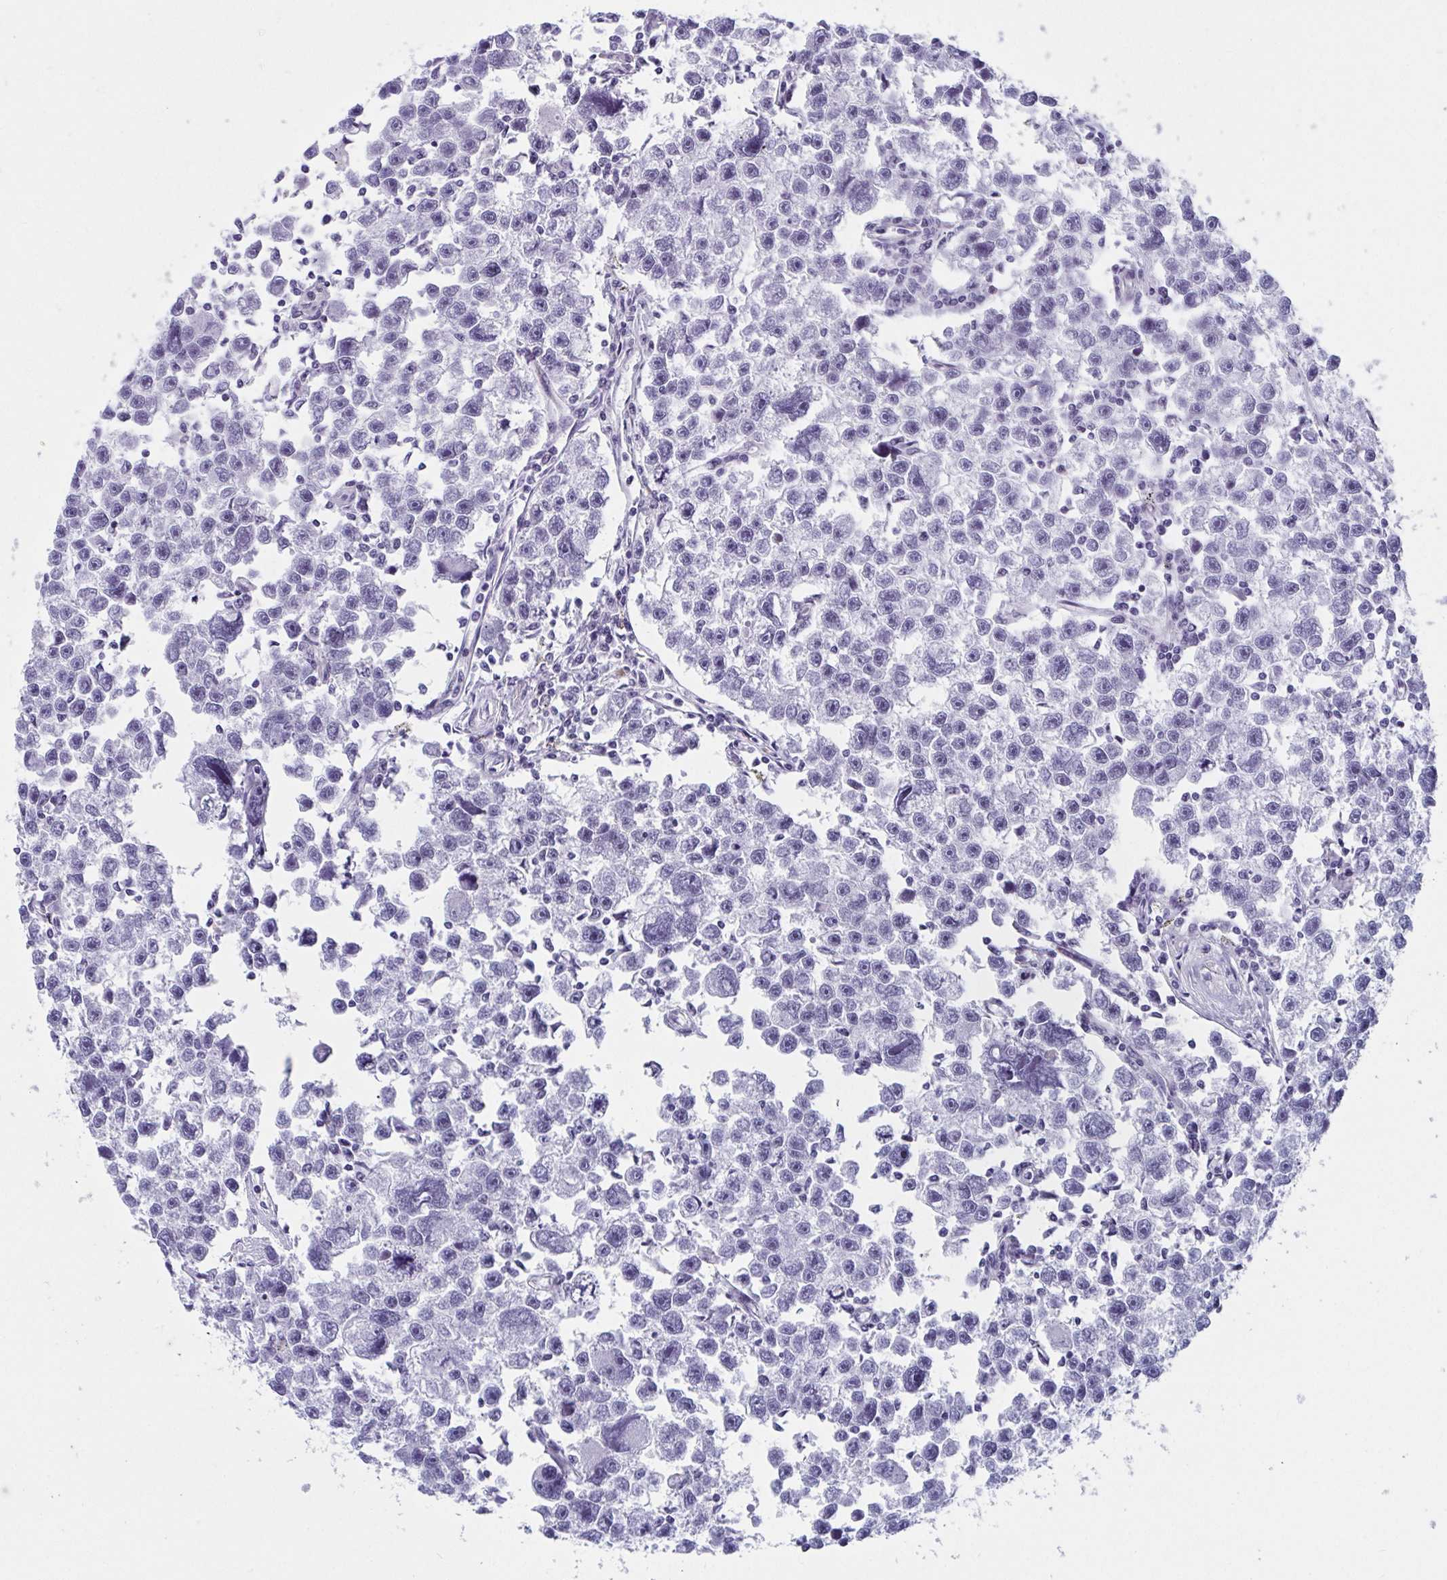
{"staining": {"intensity": "negative", "quantity": "none", "location": "none"}, "tissue": "testis cancer", "cell_type": "Tumor cells", "image_type": "cancer", "snomed": [{"axis": "morphology", "description": "Seminoma, NOS"}, {"axis": "topography", "description": "Testis"}], "caption": "There is no significant staining in tumor cells of testis cancer.", "gene": "WDR72", "patient": {"sex": "male", "age": 26}}